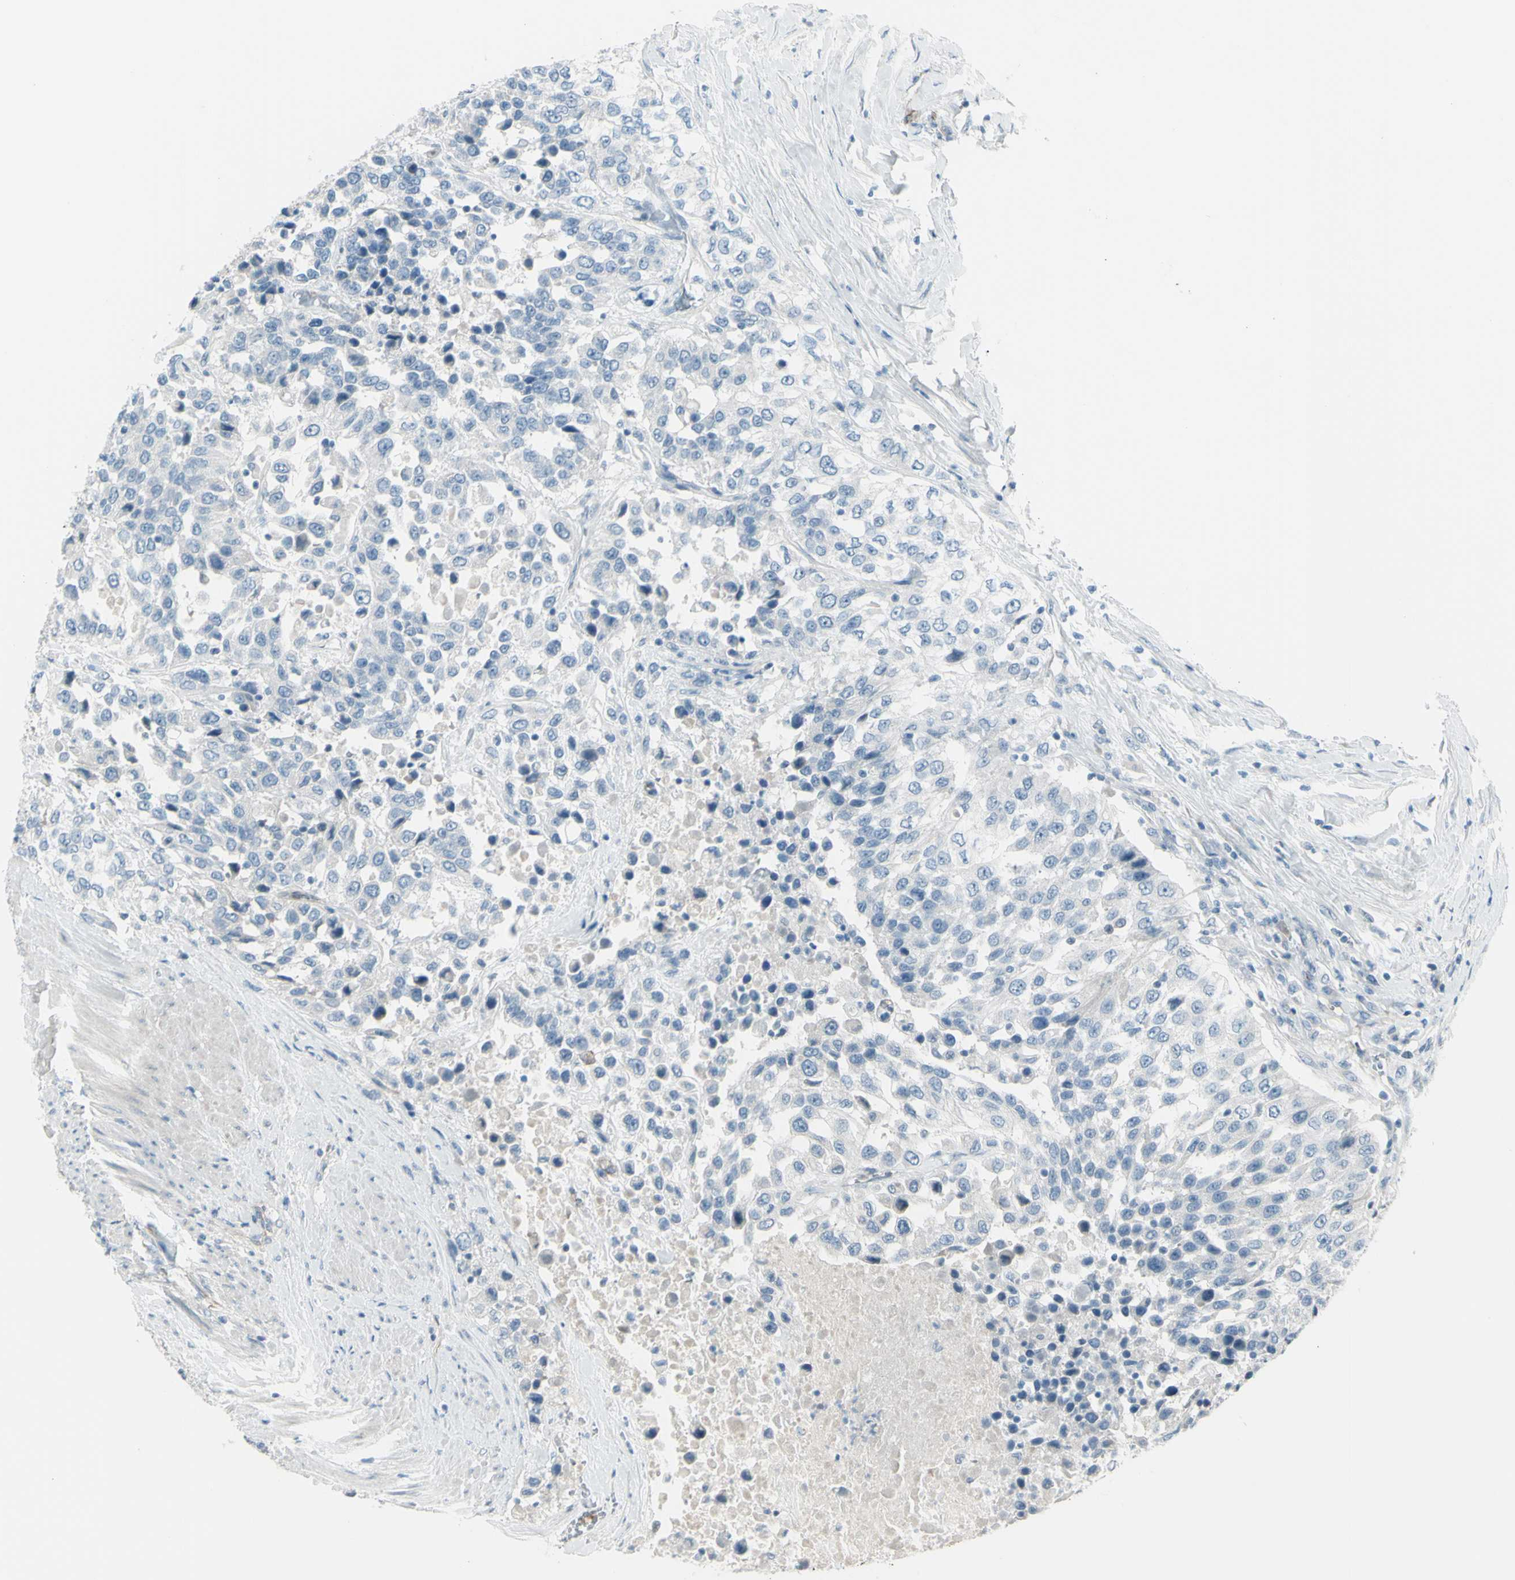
{"staining": {"intensity": "negative", "quantity": "none", "location": "none"}, "tissue": "urothelial cancer", "cell_type": "Tumor cells", "image_type": "cancer", "snomed": [{"axis": "morphology", "description": "Urothelial carcinoma, High grade"}, {"axis": "topography", "description": "Urinary bladder"}], "caption": "Immunohistochemistry image of neoplastic tissue: urothelial cancer stained with DAB exhibits no significant protein positivity in tumor cells. (DAB immunohistochemistry visualized using brightfield microscopy, high magnification).", "gene": "GPR34", "patient": {"sex": "female", "age": 80}}